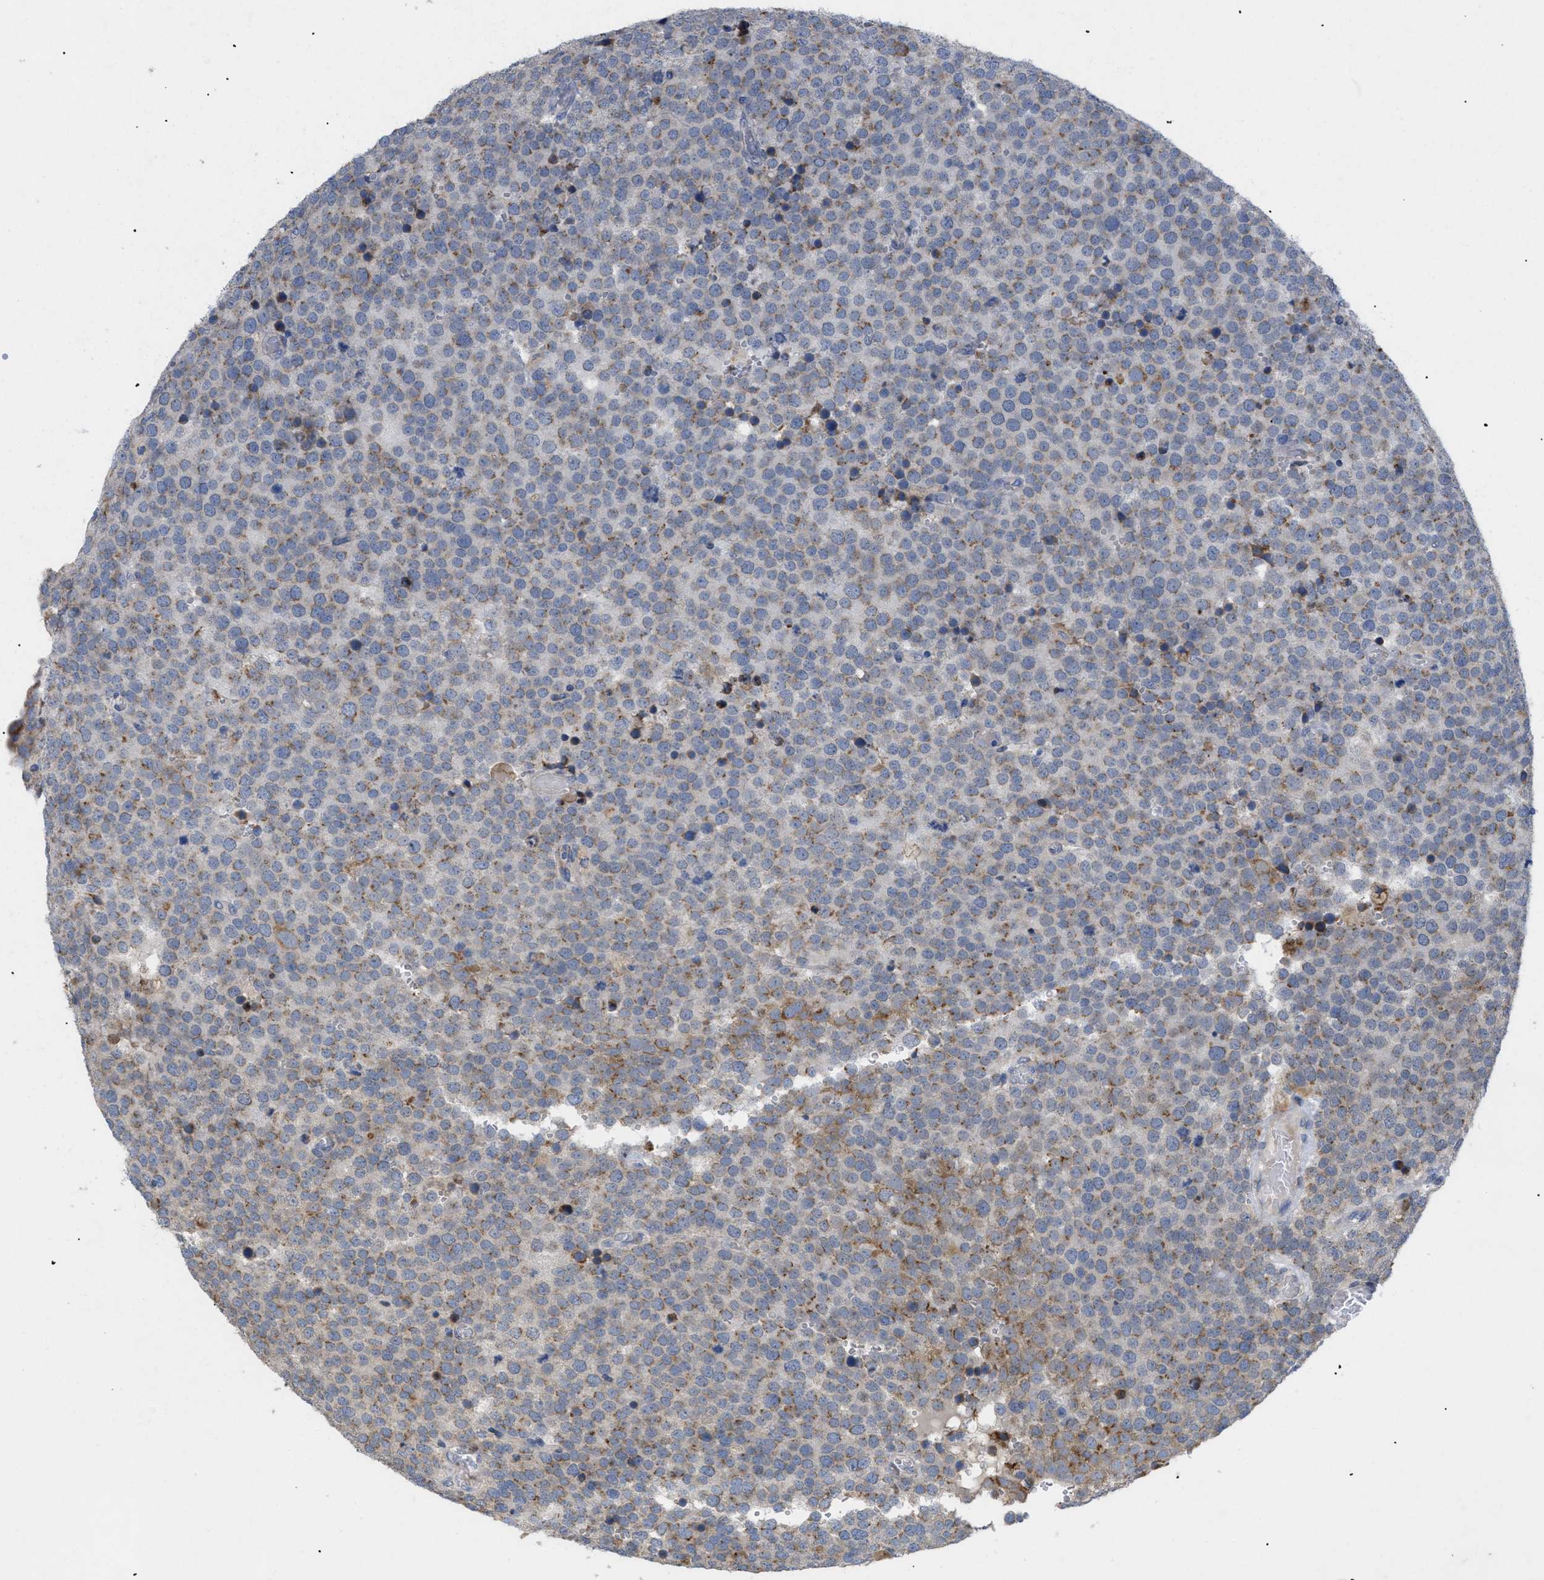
{"staining": {"intensity": "moderate", "quantity": "<25%", "location": "cytoplasmic/membranous"}, "tissue": "testis cancer", "cell_type": "Tumor cells", "image_type": "cancer", "snomed": [{"axis": "morphology", "description": "Normal tissue, NOS"}, {"axis": "morphology", "description": "Seminoma, NOS"}, {"axis": "topography", "description": "Testis"}], "caption": "Protein expression analysis of human seminoma (testis) reveals moderate cytoplasmic/membranous staining in about <25% of tumor cells. The staining was performed using DAB (3,3'-diaminobenzidine), with brown indicating positive protein expression. Nuclei are stained blue with hematoxylin.", "gene": "SLC50A1", "patient": {"sex": "male", "age": 71}}